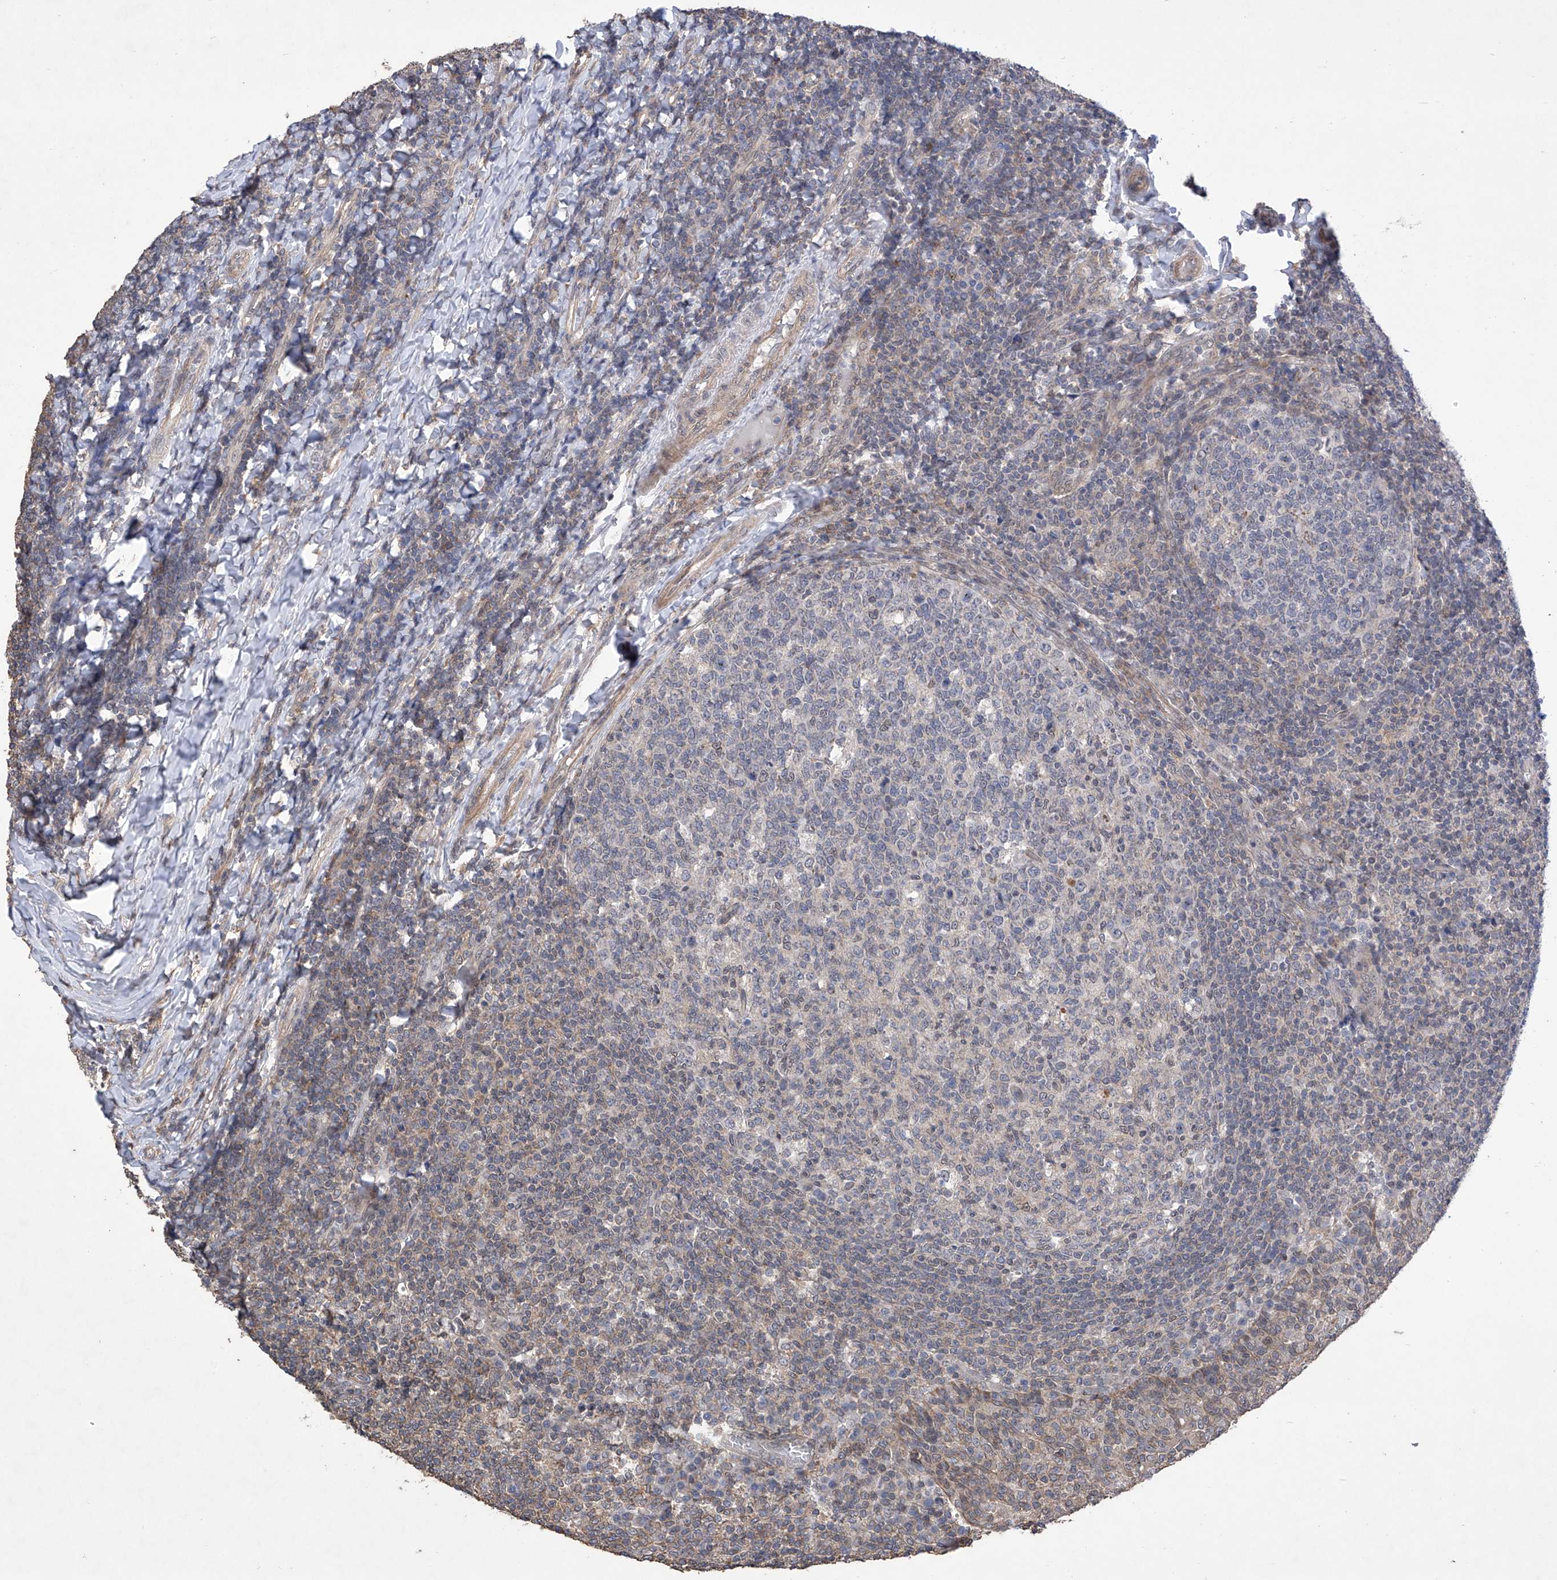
{"staining": {"intensity": "negative", "quantity": "none", "location": "none"}, "tissue": "tonsil", "cell_type": "Germinal center cells", "image_type": "normal", "snomed": [{"axis": "morphology", "description": "Normal tissue, NOS"}, {"axis": "topography", "description": "Tonsil"}], "caption": "The micrograph shows no staining of germinal center cells in normal tonsil. (DAB (3,3'-diaminobenzidine) immunohistochemistry (IHC), high magnification).", "gene": "KIFC2", "patient": {"sex": "female", "age": 19}}